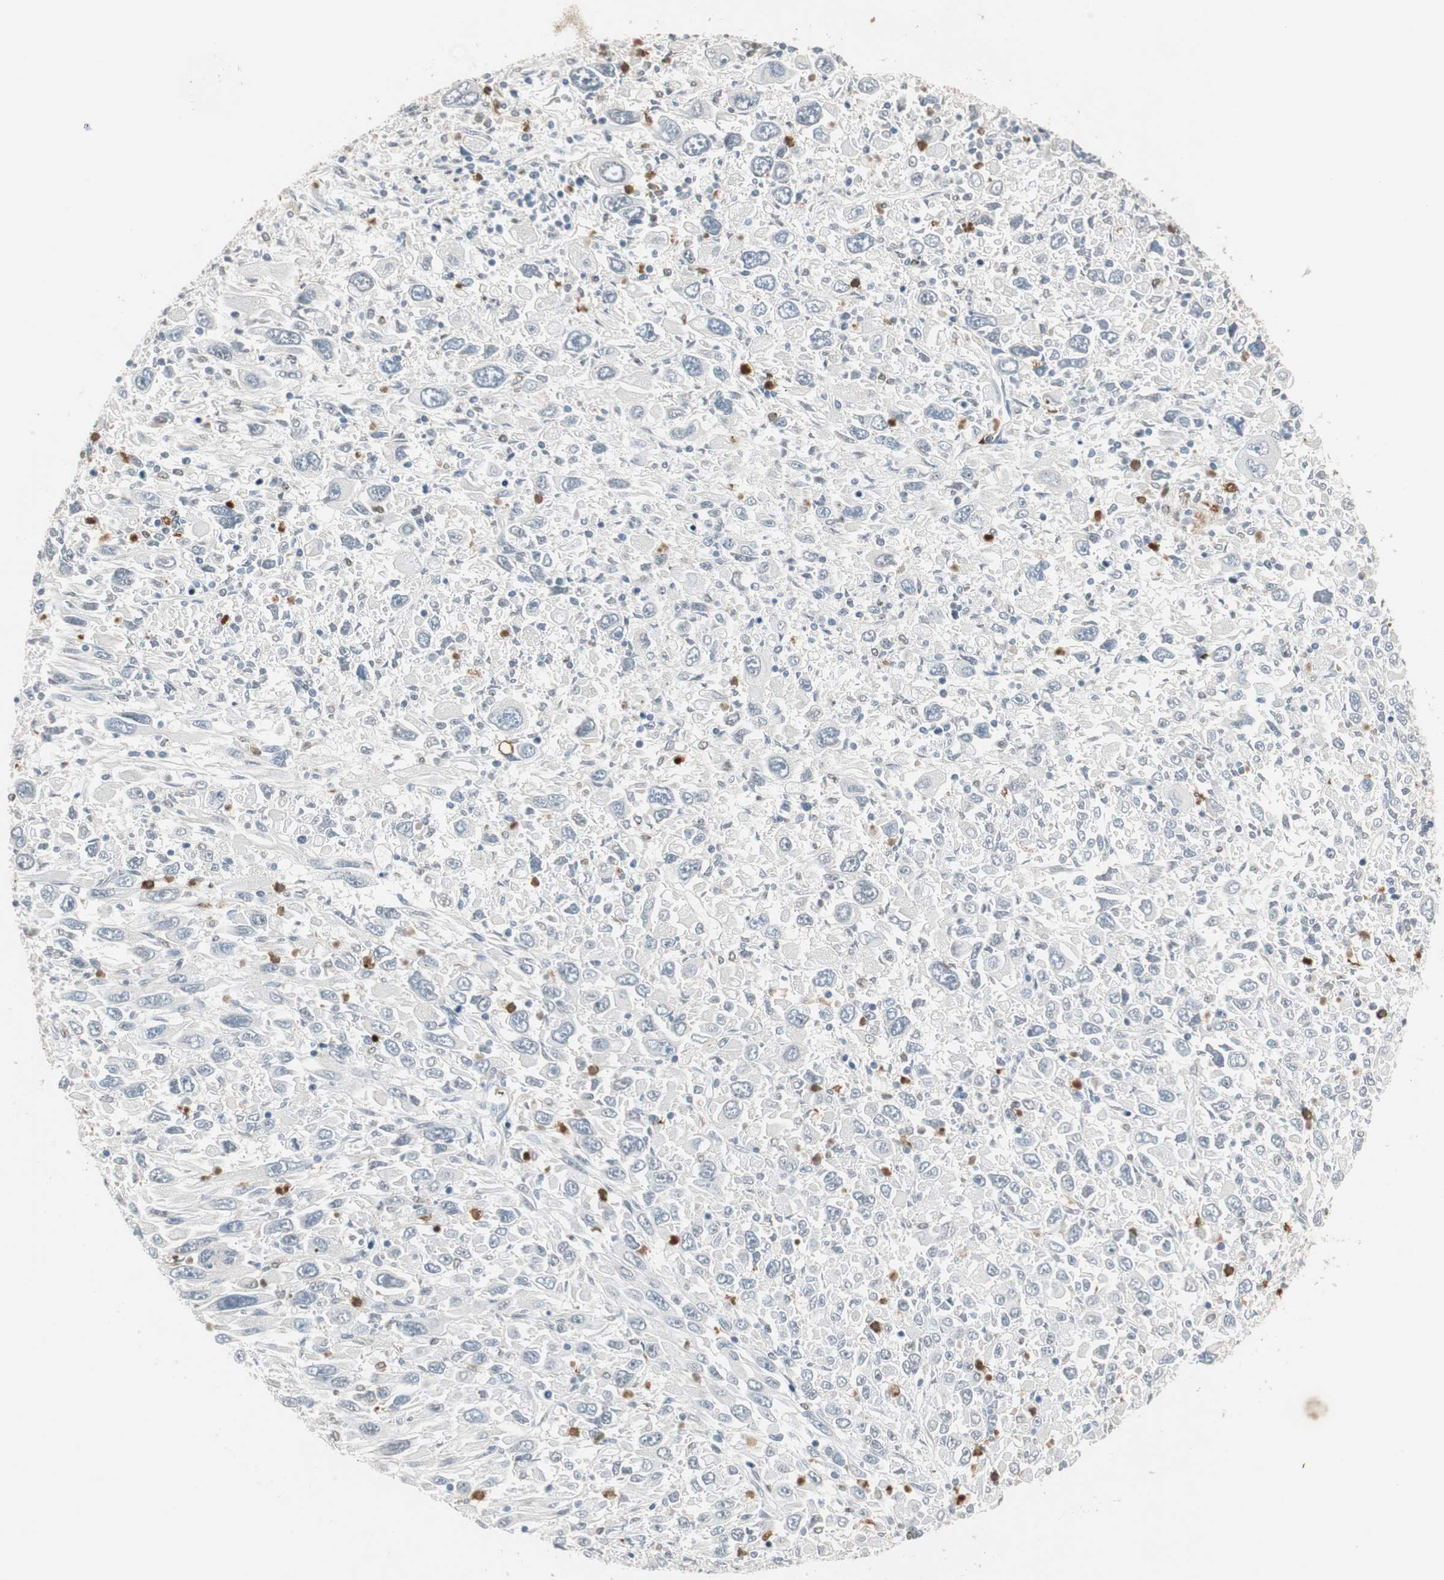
{"staining": {"intensity": "negative", "quantity": "none", "location": "none"}, "tissue": "melanoma", "cell_type": "Tumor cells", "image_type": "cancer", "snomed": [{"axis": "morphology", "description": "Malignant melanoma, Metastatic site"}, {"axis": "topography", "description": "Skin"}], "caption": "DAB immunohistochemical staining of melanoma shows no significant staining in tumor cells. The staining is performed using DAB brown chromogen with nuclei counter-stained in using hematoxylin.", "gene": "SNX4", "patient": {"sex": "female", "age": 56}}